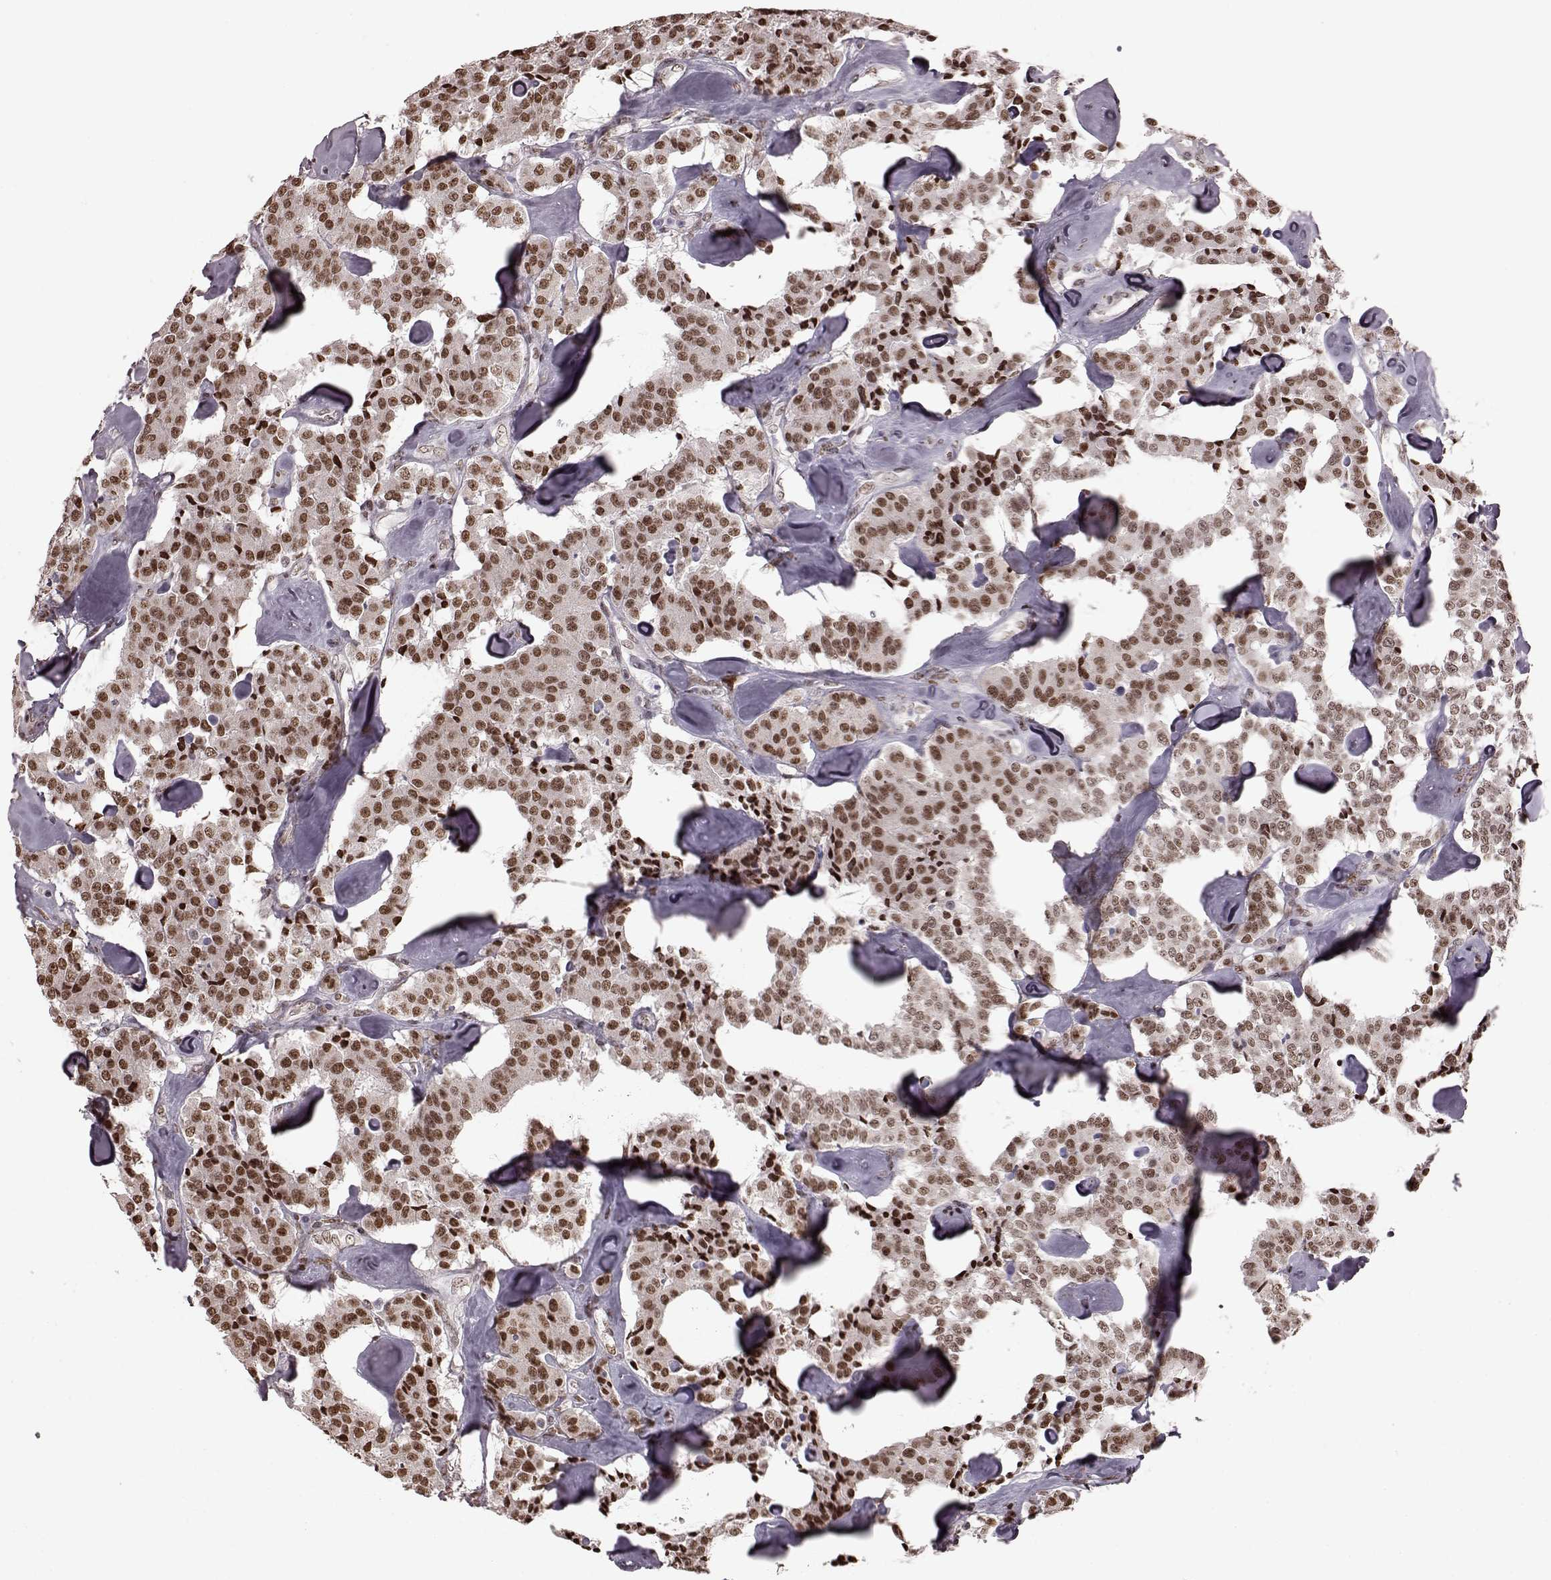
{"staining": {"intensity": "moderate", "quantity": ">75%", "location": "nuclear"}, "tissue": "carcinoid", "cell_type": "Tumor cells", "image_type": "cancer", "snomed": [{"axis": "morphology", "description": "Carcinoid, malignant, NOS"}, {"axis": "topography", "description": "Pancreas"}], "caption": "A brown stain shows moderate nuclear expression of a protein in carcinoid (malignant) tumor cells. The protein is stained brown, and the nuclei are stained in blue (DAB (3,3'-diaminobenzidine) IHC with brightfield microscopy, high magnification).", "gene": "NR2C1", "patient": {"sex": "male", "age": 41}}